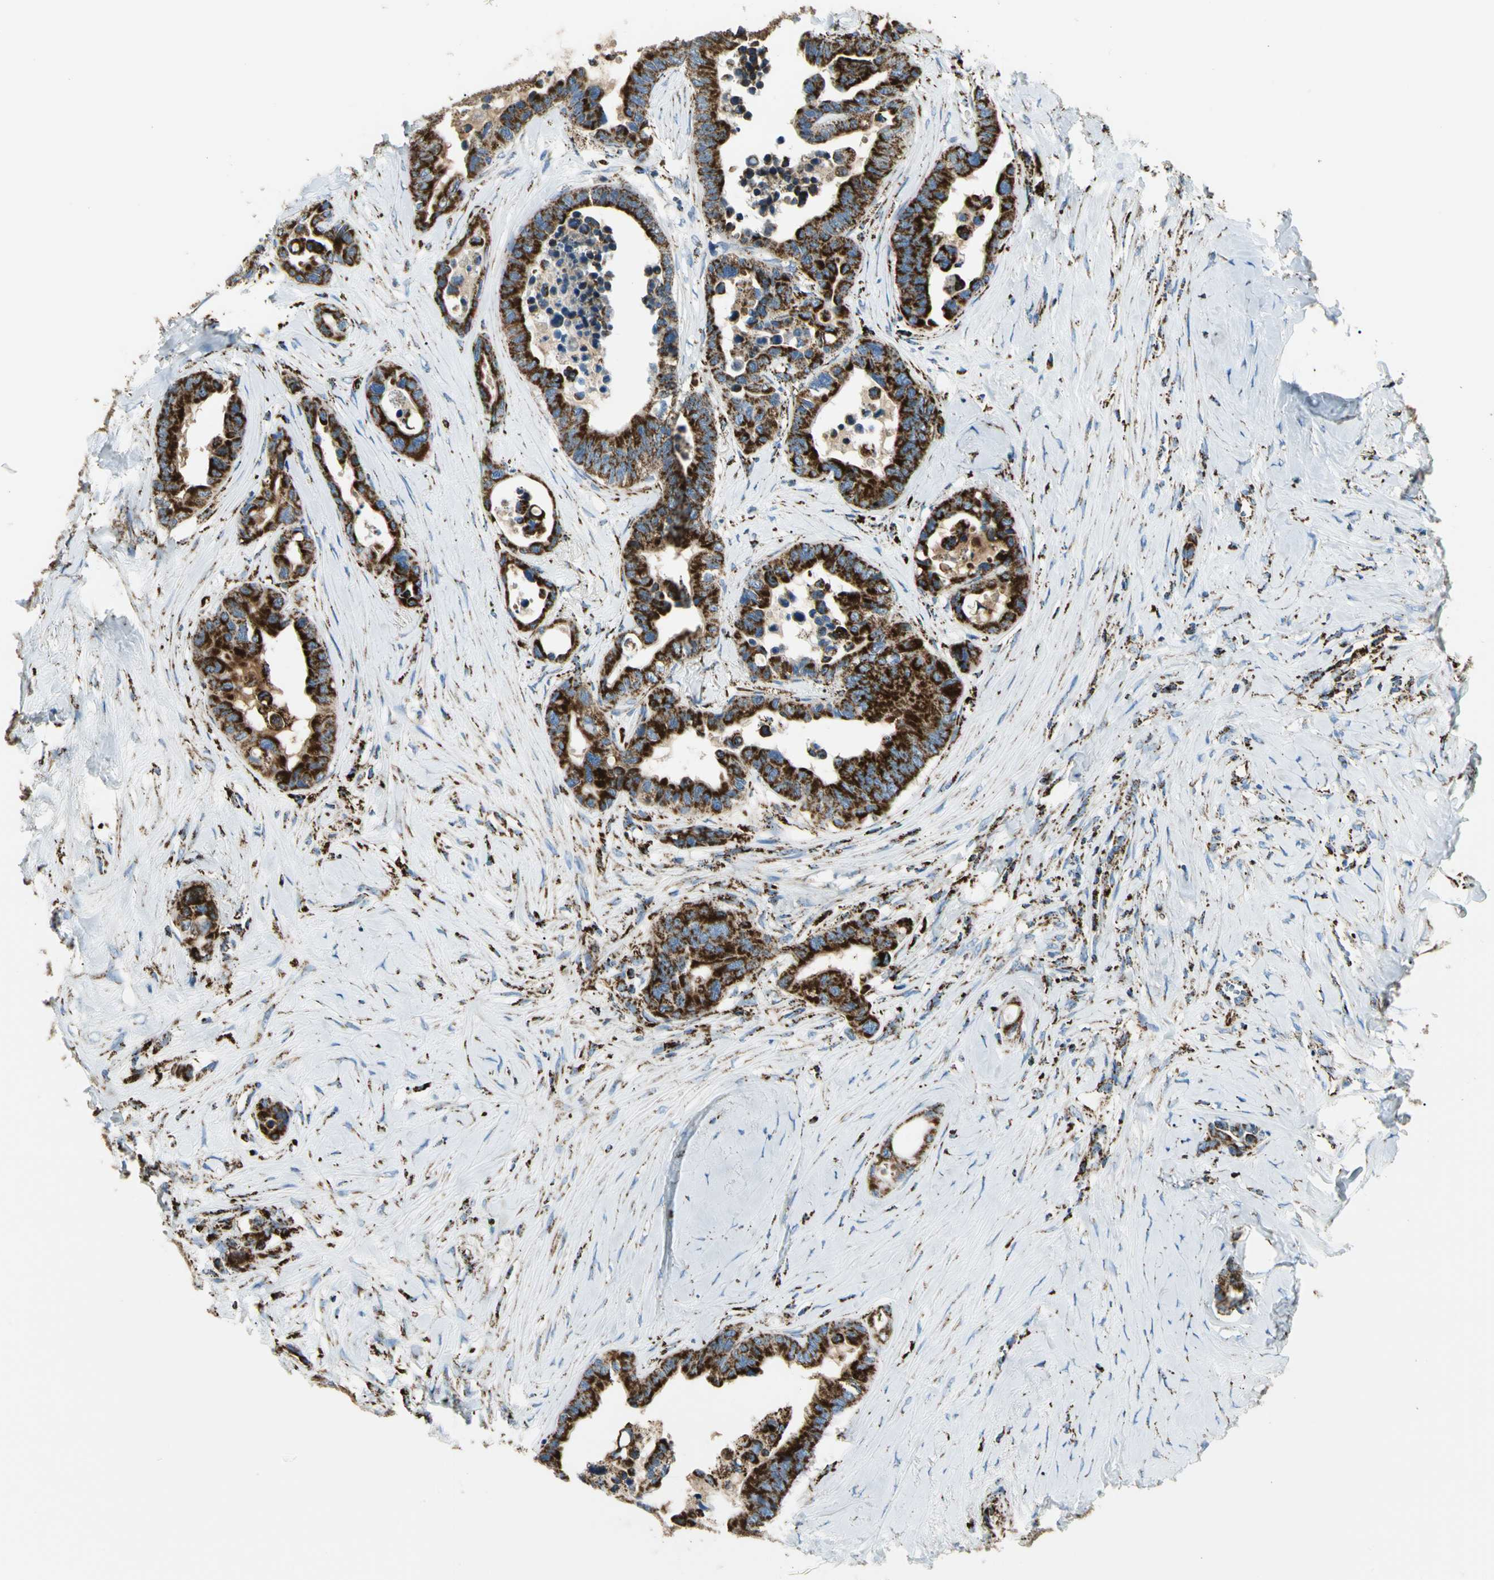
{"staining": {"intensity": "strong", "quantity": ">75%", "location": "cytoplasmic/membranous"}, "tissue": "colorectal cancer", "cell_type": "Tumor cells", "image_type": "cancer", "snomed": [{"axis": "morphology", "description": "Normal tissue, NOS"}, {"axis": "morphology", "description": "Adenocarcinoma, NOS"}, {"axis": "topography", "description": "Colon"}], "caption": "This is an image of immunohistochemistry staining of colorectal adenocarcinoma, which shows strong positivity in the cytoplasmic/membranous of tumor cells.", "gene": "ME2", "patient": {"sex": "male", "age": 82}}